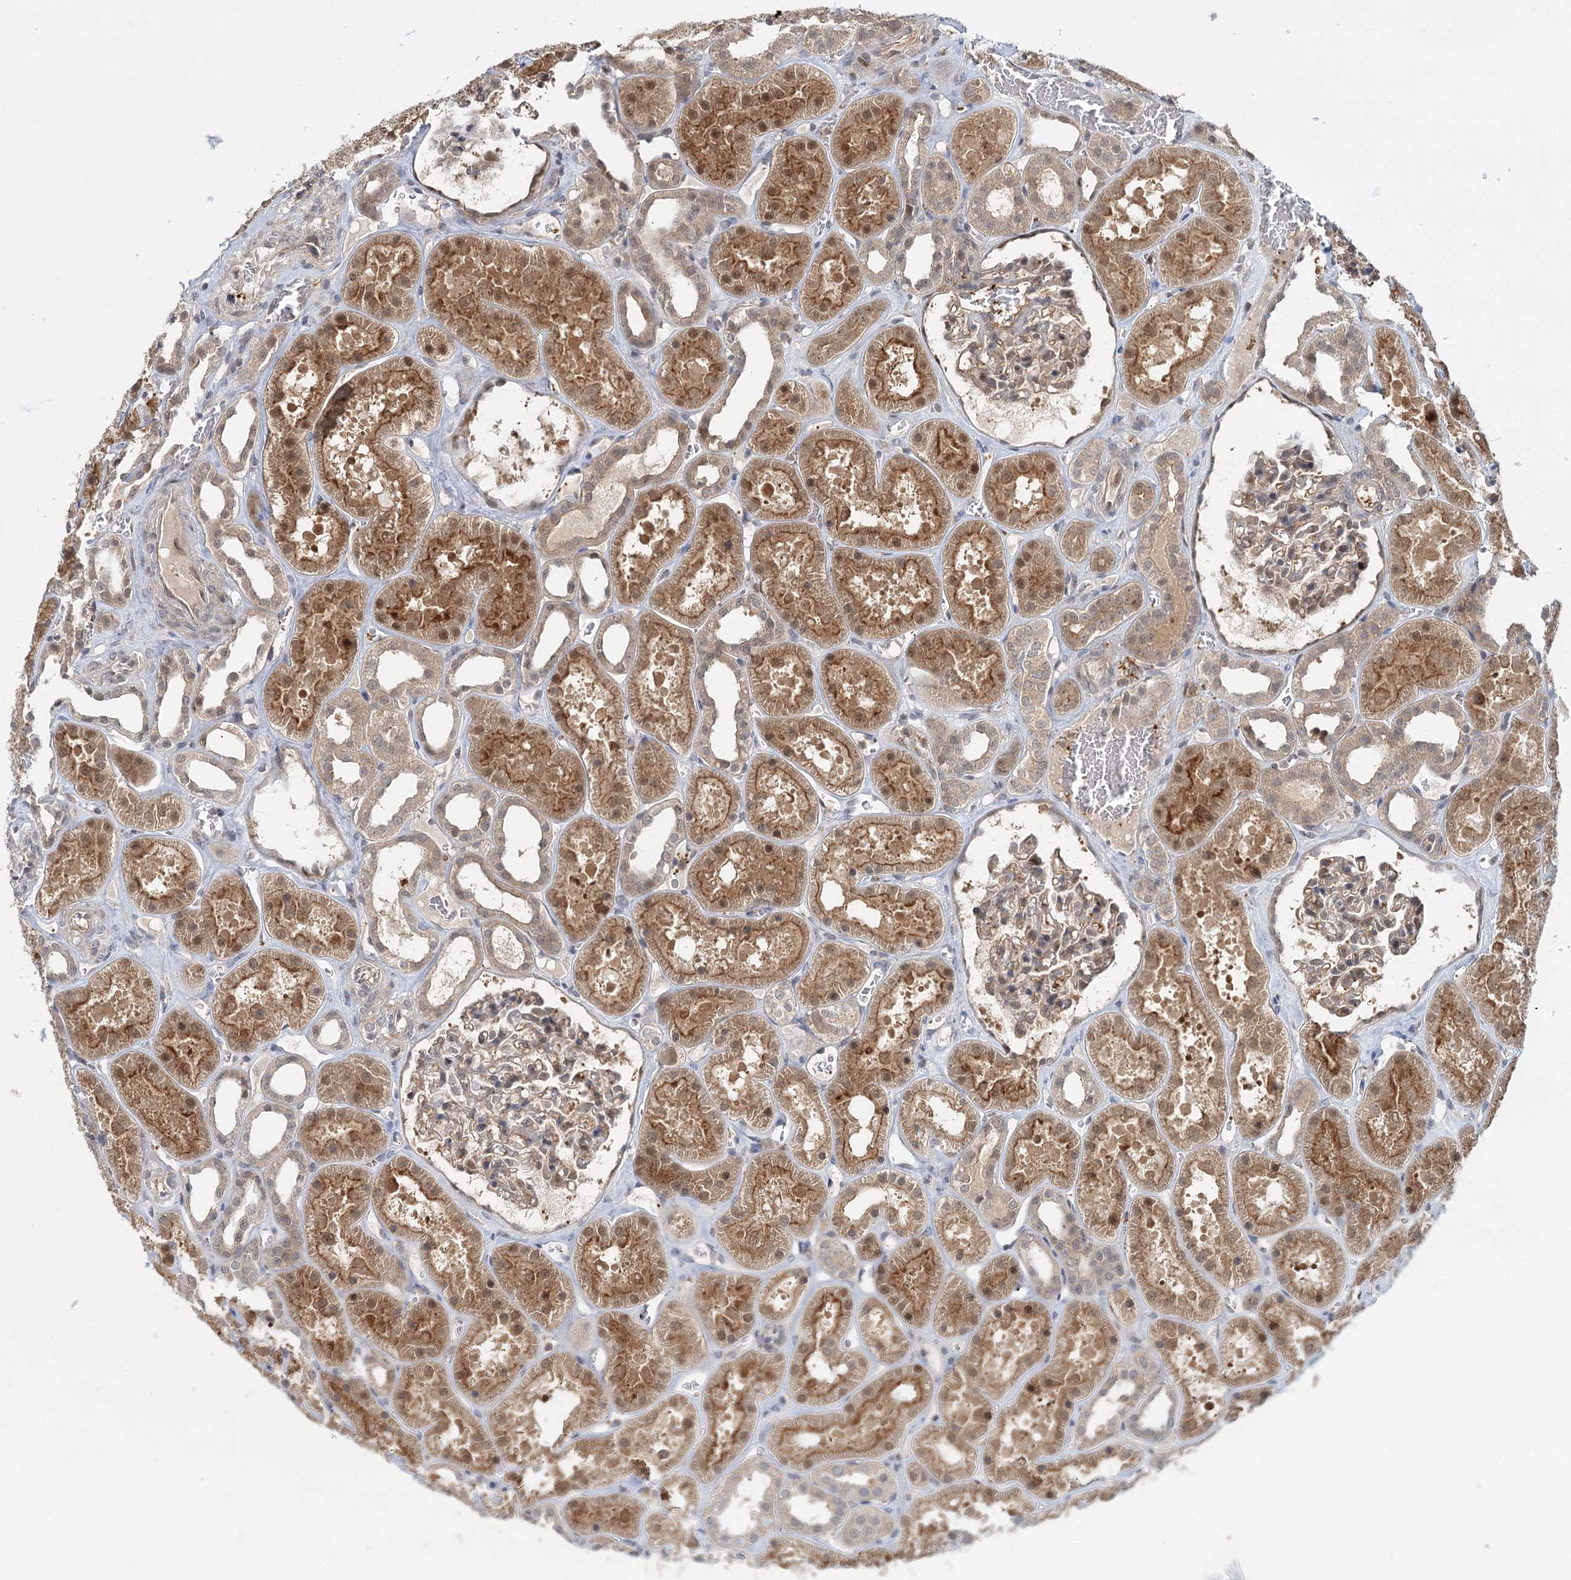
{"staining": {"intensity": "weak", "quantity": ">75%", "location": "cytoplasmic/membranous,nuclear"}, "tissue": "kidney", "cell_type": "Cells in glomeruli", "image_type": "normal", "snomed": [{"axis": "morphology", "description": "Normal tissue, NOS"}, {"axis": "topography", "description": "Kidney"}], "caption": "Immunohistochemistry (IHC) (DAB) staining of normal human kidney reveals weak cytoplasmic/membranous,nuclear protein expression in approximately >75% of cells in glomeruli.", "gene": "WDR44", "patient": {"sex": "female", "age": 41}}